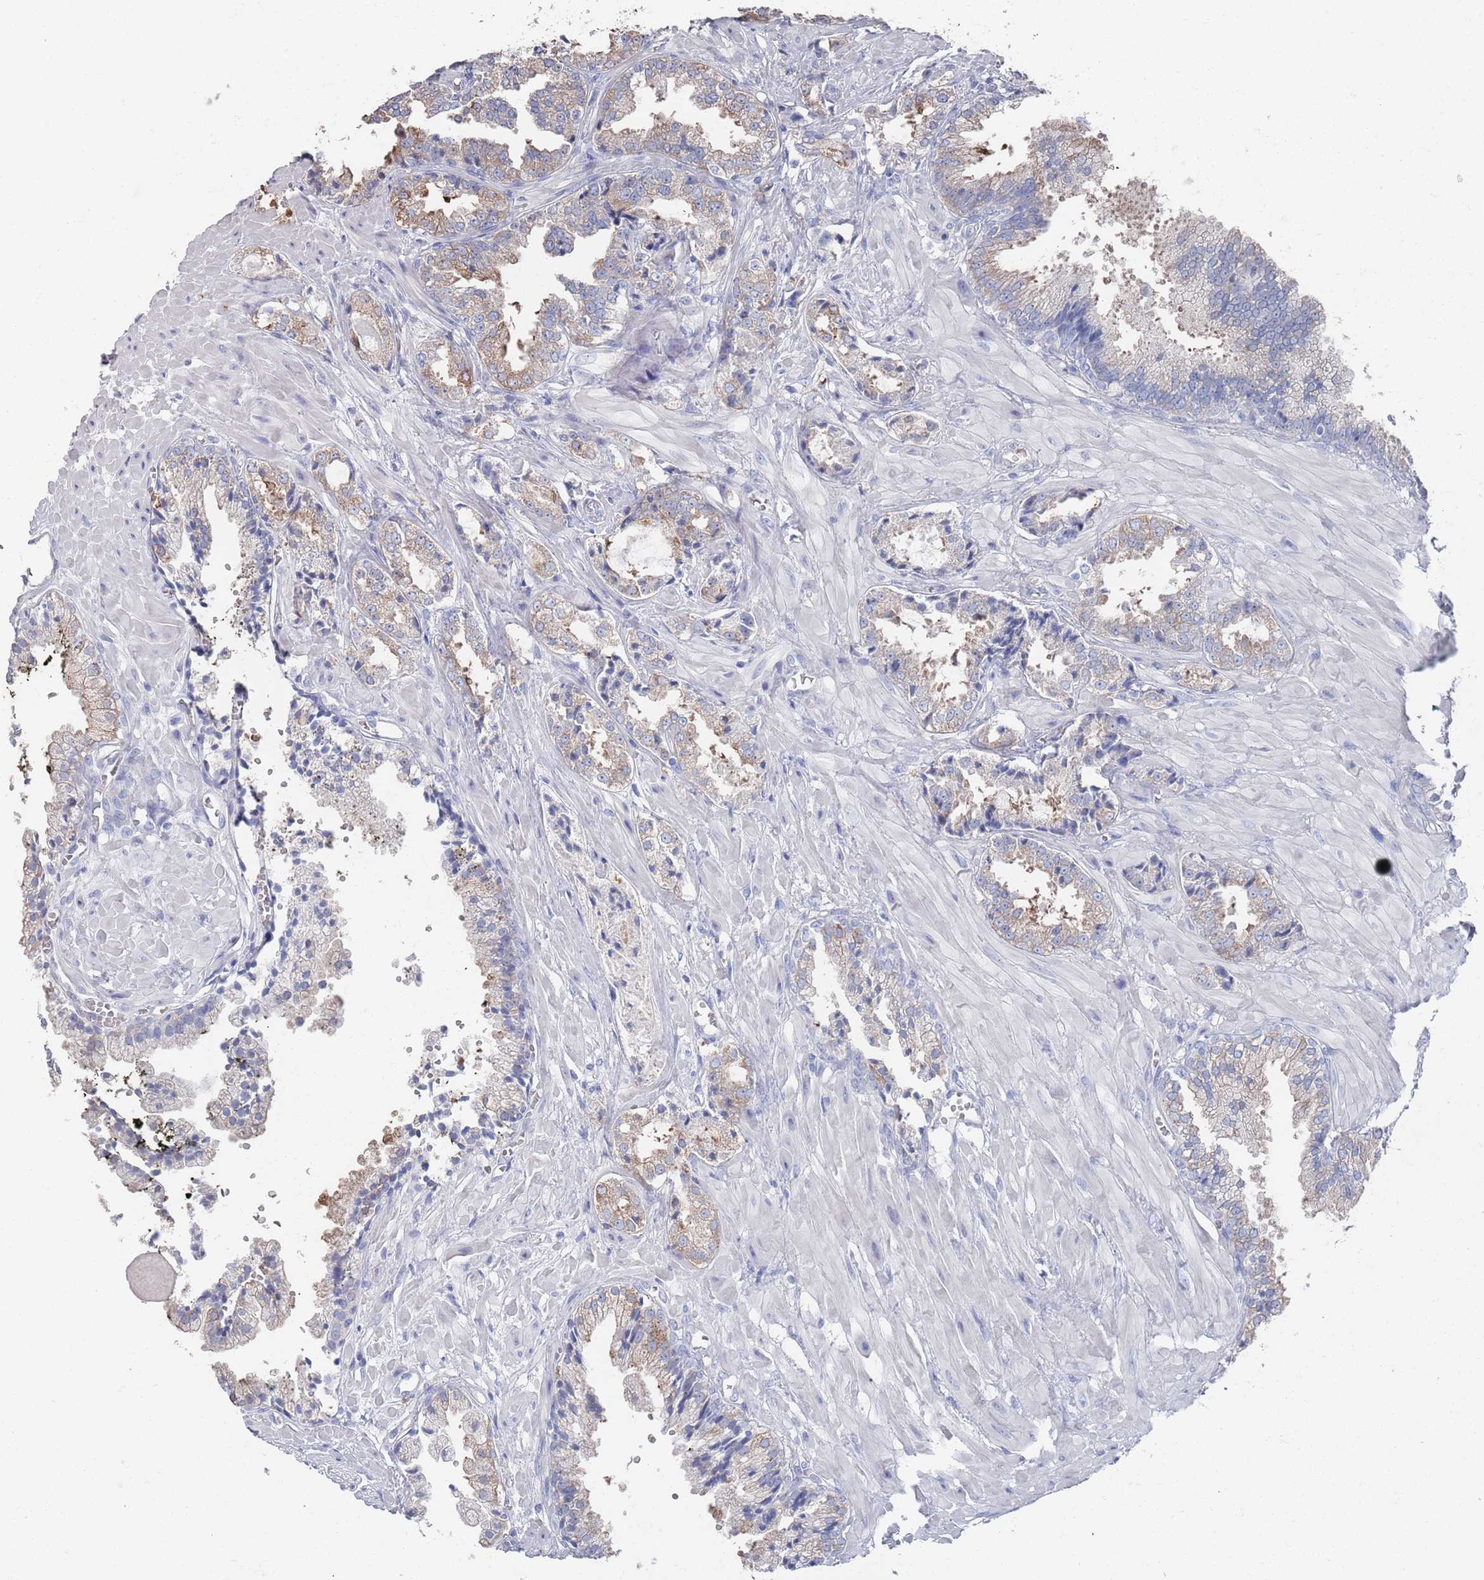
{"staining": {"intensity": "weak", "quantity": "<25%", "location": "cytoplasmic/membranous"}, "tissue": "prostate cancer", "cell_type": "Tumor cells", "image_type": "cancer", "snomed": [{"axis": "morphology", "description": "Adenocarcinoma, High grade"}, {"axis": "topography", "description": "Prostate"}], "caption": "DAB (3,3'-diaminobenzidine) immunohistochemical staining of human high-grade adenocarcinoma (prostate) exhibits no significant positivity in tumor cells.", "gene": "TMCO3", "patient": {"sex": "male", "age": 71}}